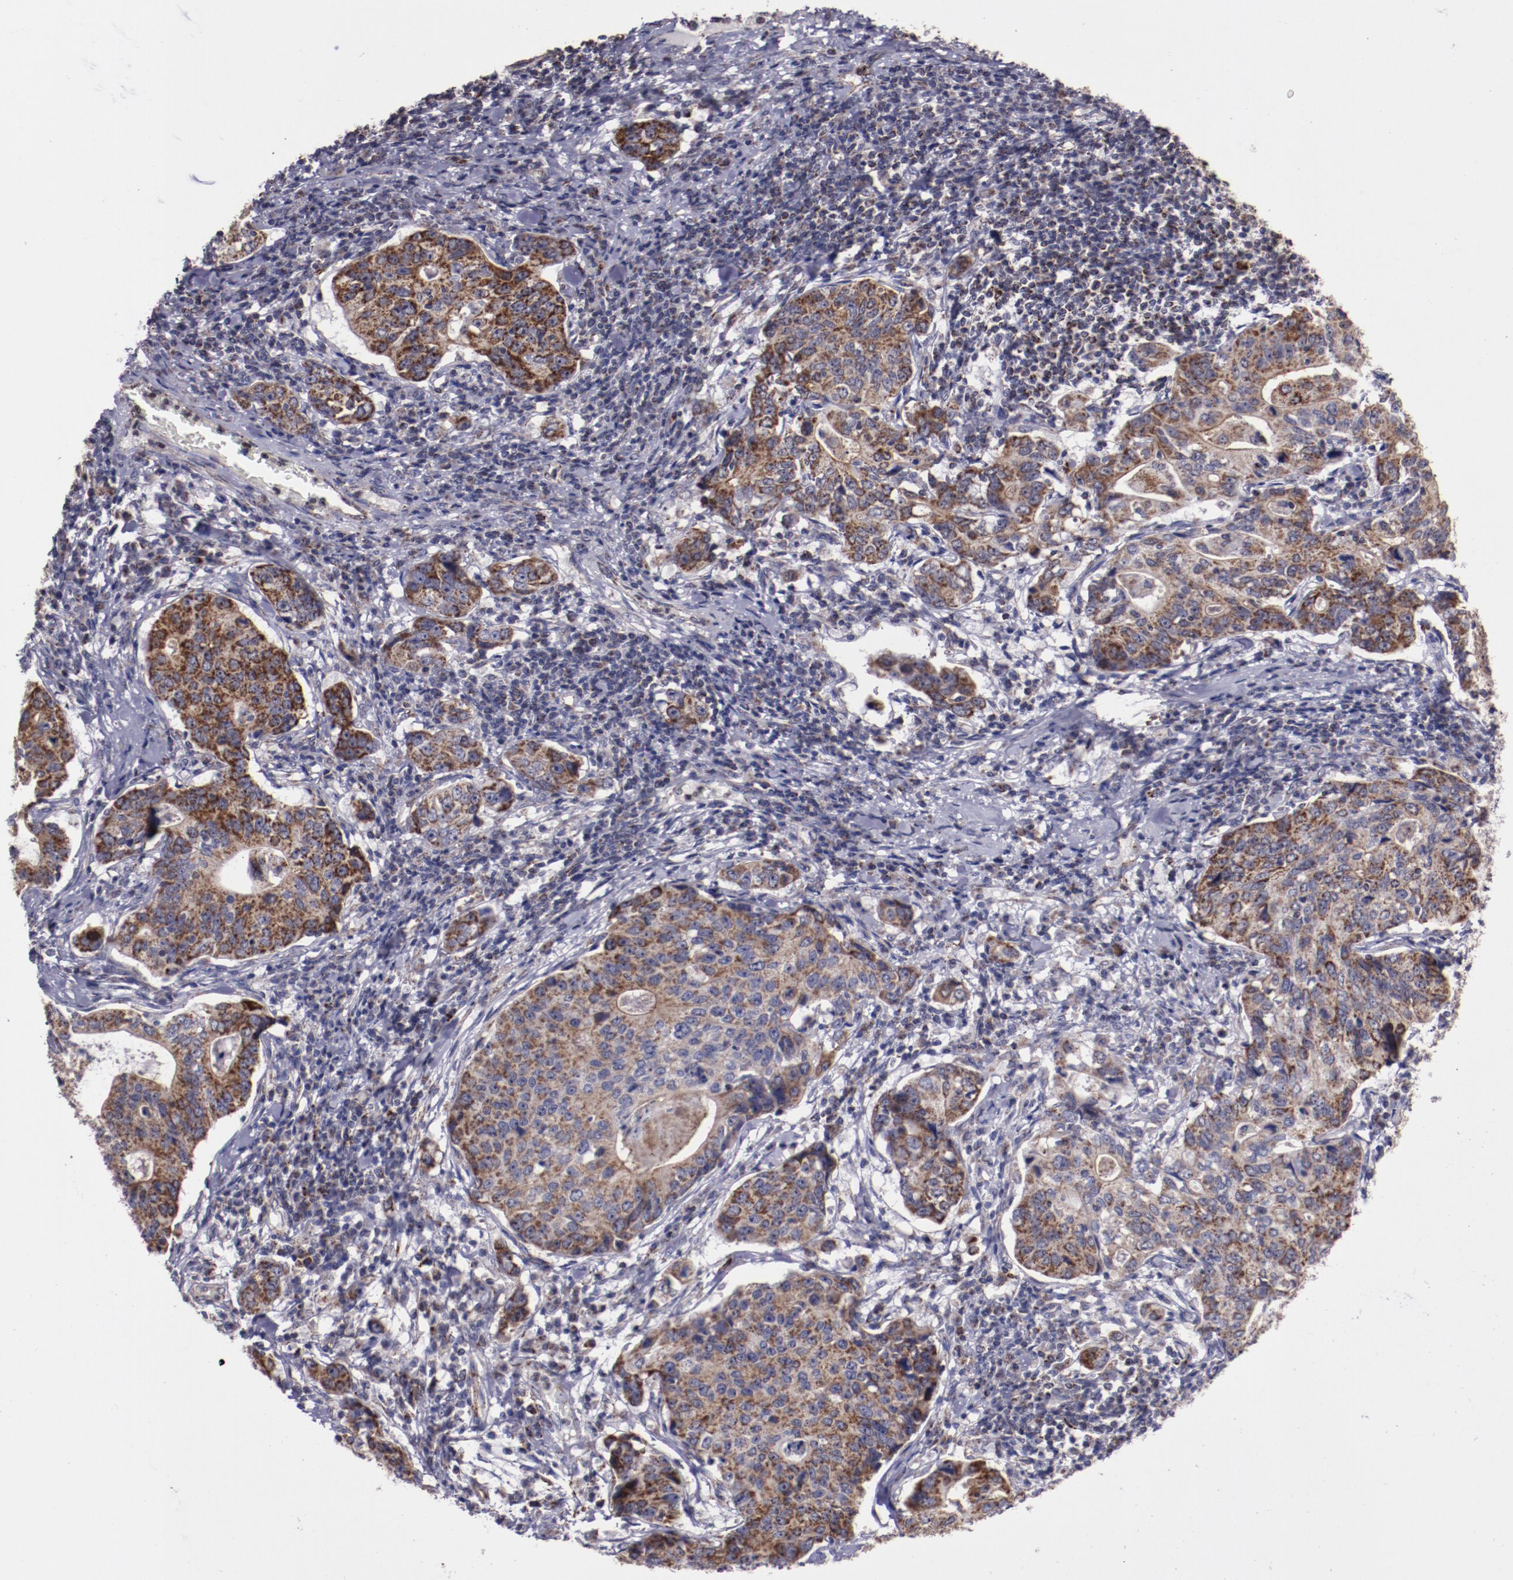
{"staining": {"intensity": "moderate", "quantity": ">75%", "location": "cytoplasmic/membranous"}, "tissue": "stomach cancer", "cell_type": "Tumor cells", "image_type": "cancer", "snomed": [{"axis": "morphology", "description": "Adenocarcinoma, NOS"}, {"axis": "topography", "description": "Esophagus"}, {"axis": "topography", "description": "Stomach"}], "caption": "Immunohistochemical staining of adenocarcinoma (stomach) shows moderate cytoplasmic/membranous protein expression in approximately >75% of tumor cells. Ihc stains the protein of interest in brown and the nuclei are stained blue.", "gene": "LONP1", "patient": {"sex": "male", "age": 74}}